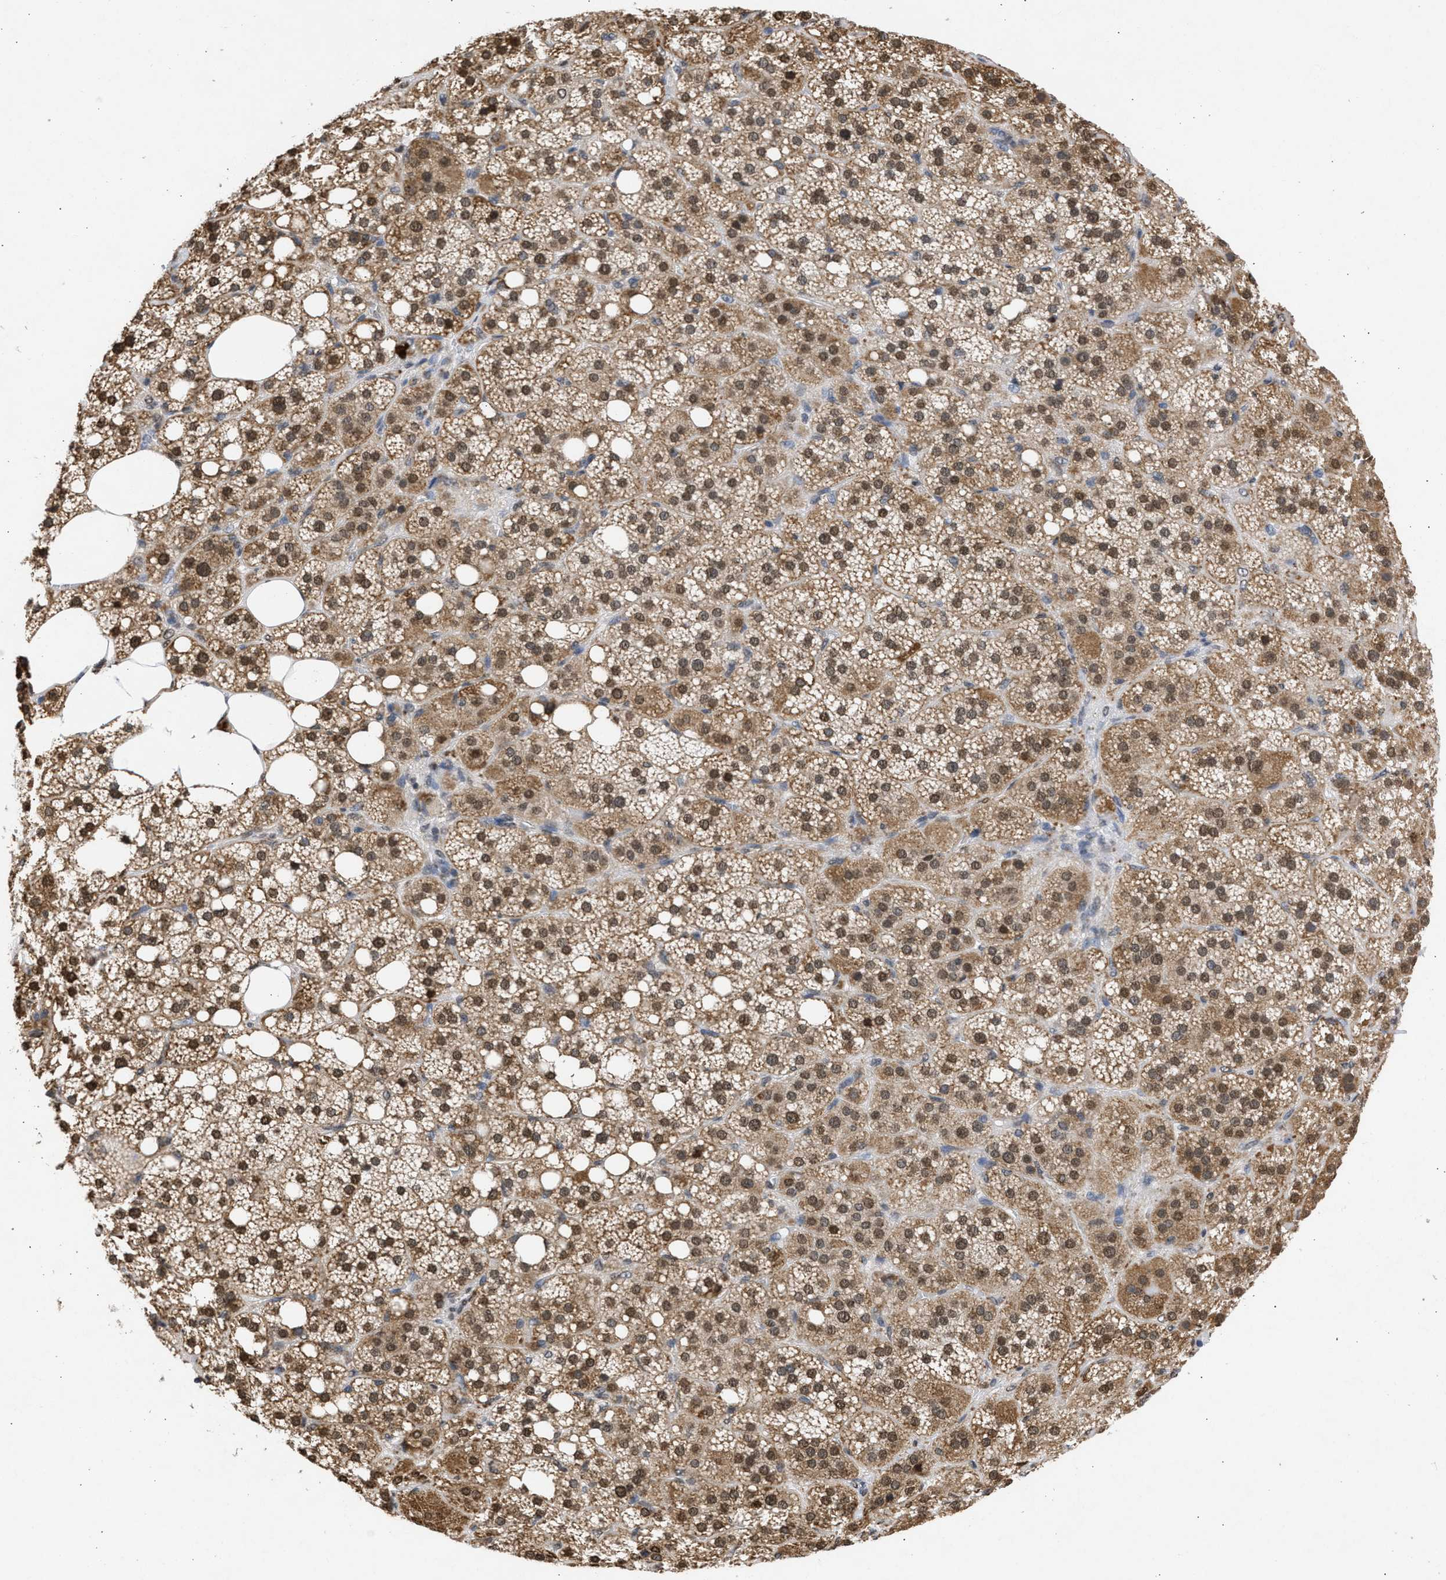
{"staining": {"intensity": "strong", "quantity": ">75%", "location": "cytoplasmic/membranous,nuclear"}, "tissue": "adrenal gland", "cell_type": "Glandular cells", "image_type": "normal", "snomed": [{"axis": "morphology", "description": "Normal tissue, NOS"}, {"axis": "topography", "description": "Adrenal gland"}], "caption": "Brown immunohistochemical staining in unremarkable human adrenal gland demonstrates strong cytoplasmic/membranous,nuclear staining in approximately >75% of glandular cells.", "gene": "NUP35", "patient": {"sex": "female", "age": 59}}